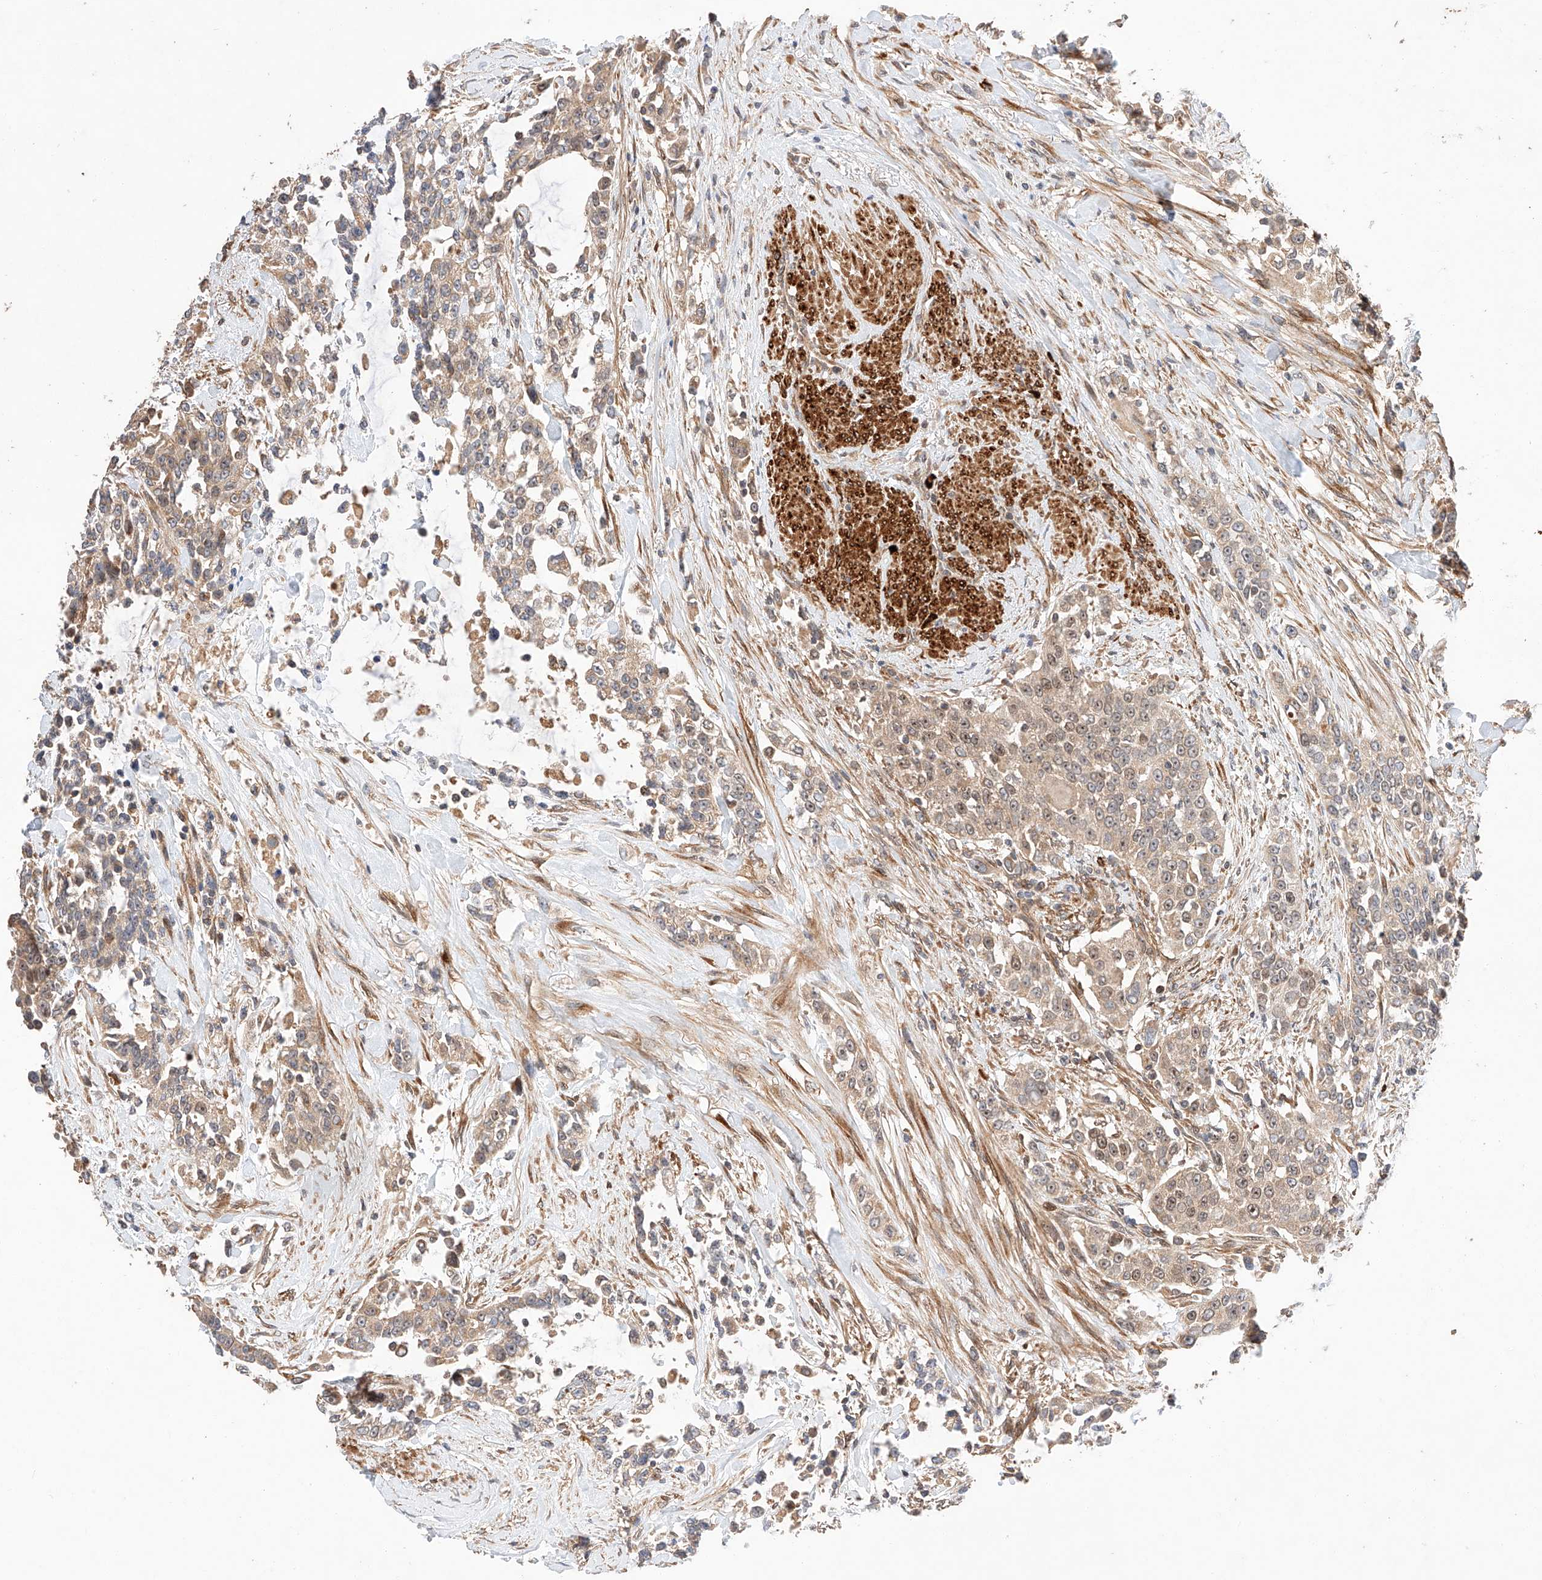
{"staining": {"intensity": "weak", "quantity": "25%-75%", "location": "cytoplasmic/membranous,nuclear"}, "tissue": "urothelial cancer", "cell_type": "Tumor cells", "image_type": "cancer", "snomed": [{"axis": "morphology", "description": "Urothelial carcinoma, High grade"}, {"axis": "topography", "description": "Urinary bladder"}], "caption": "Human urothelial cancer stained for a protein (brown) demonstrates weak cytoplasmic/membranous and nuclear positive expression in about 25%-75% of tumor cells.", "gene": "RAB23", "patient": {"sex": "female", "age": 80}}